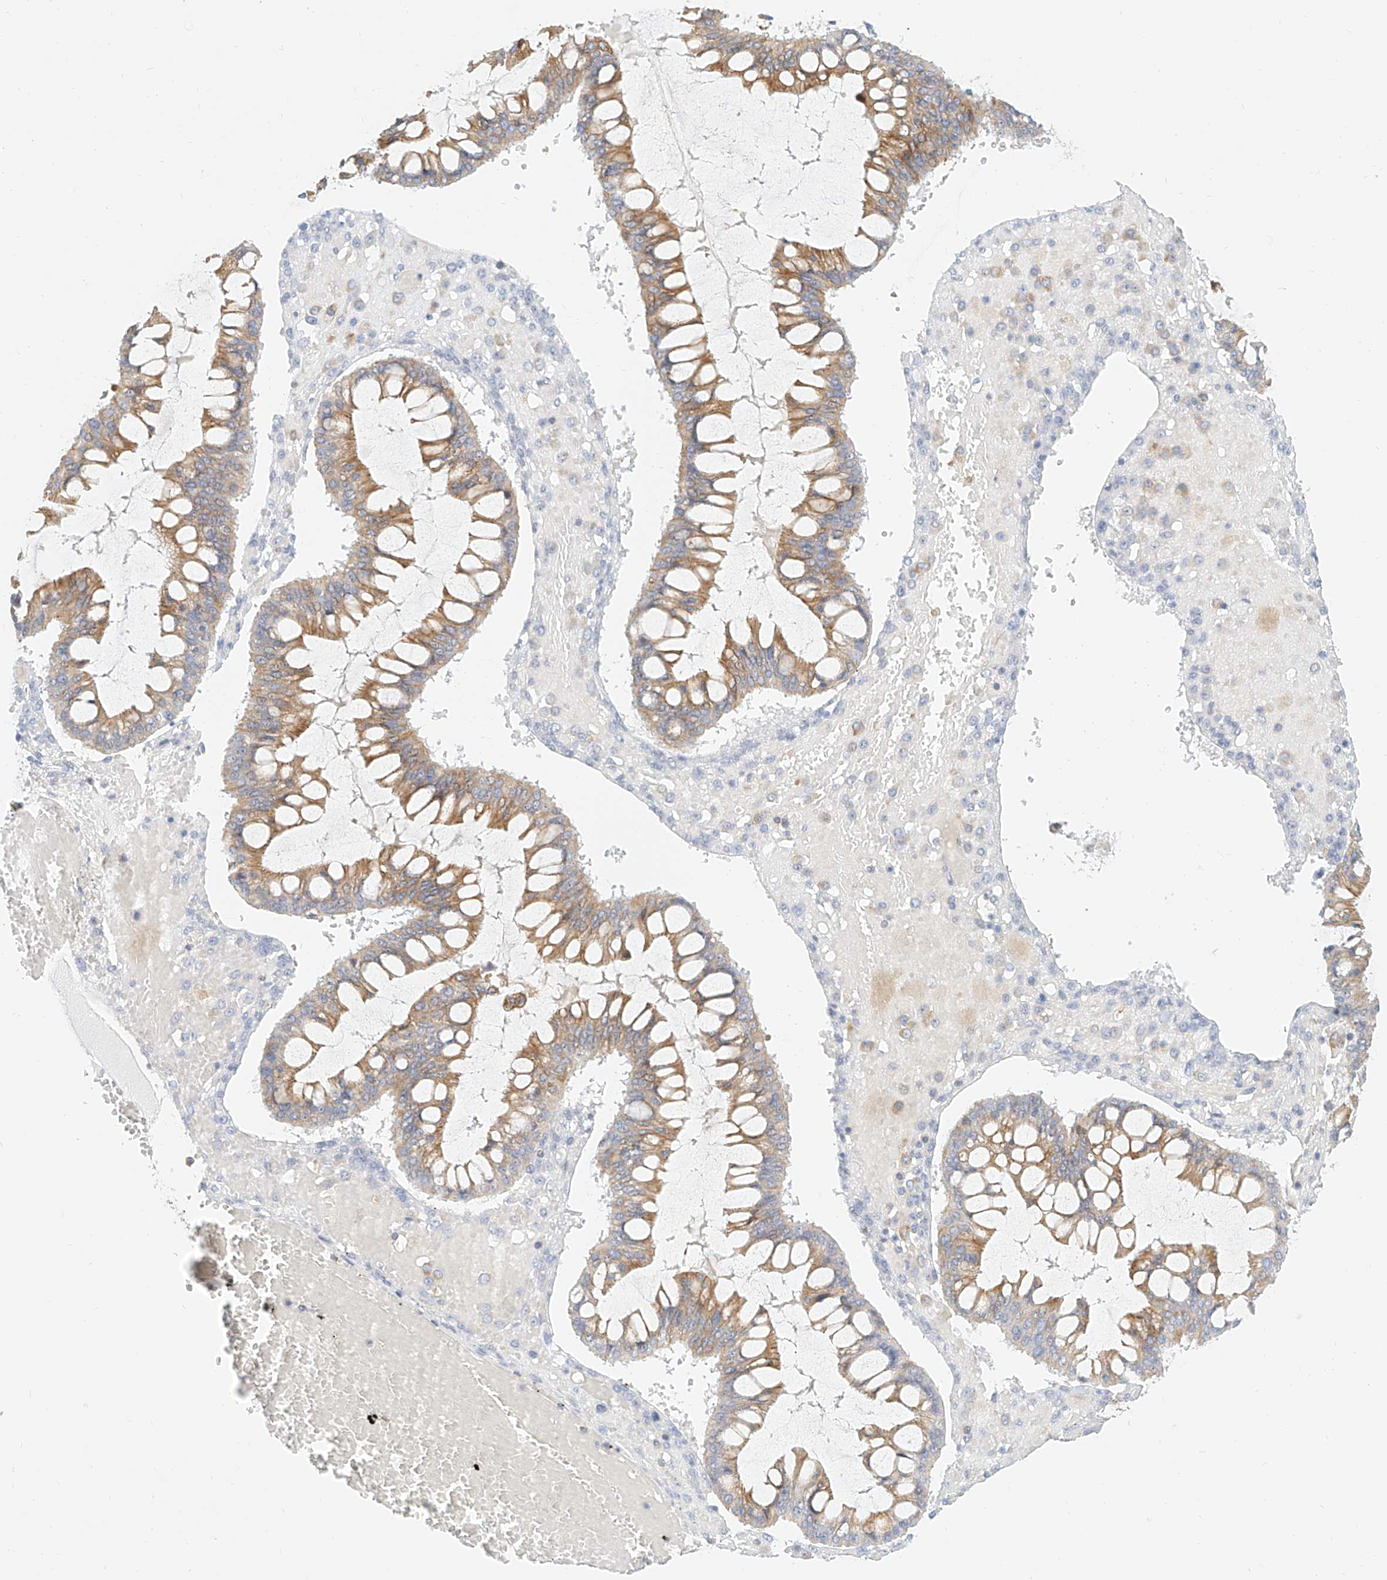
{"staining": {"intensity": "moderate", "quantity": ">75%", "location": "cytoplasmic/membranous"}, "tissue": "ovarian cancer", "cell_type": "Tumor cells", "image_type": "cancer", "snomed": [{"axis": "morphology", "description": "Cystadenocarcinoma, mucinous, NOS"}, {"axis": "topography", "description": "Ovary"}], "caption": "Immunohistochemical staining of human ovarian cancer demonstrates moderate cytoplasmic/membranous protein expression in approximately >75% of tumor cells.", "gene": "DHRS7", "patient": {"sex": "female", "age": 73}}